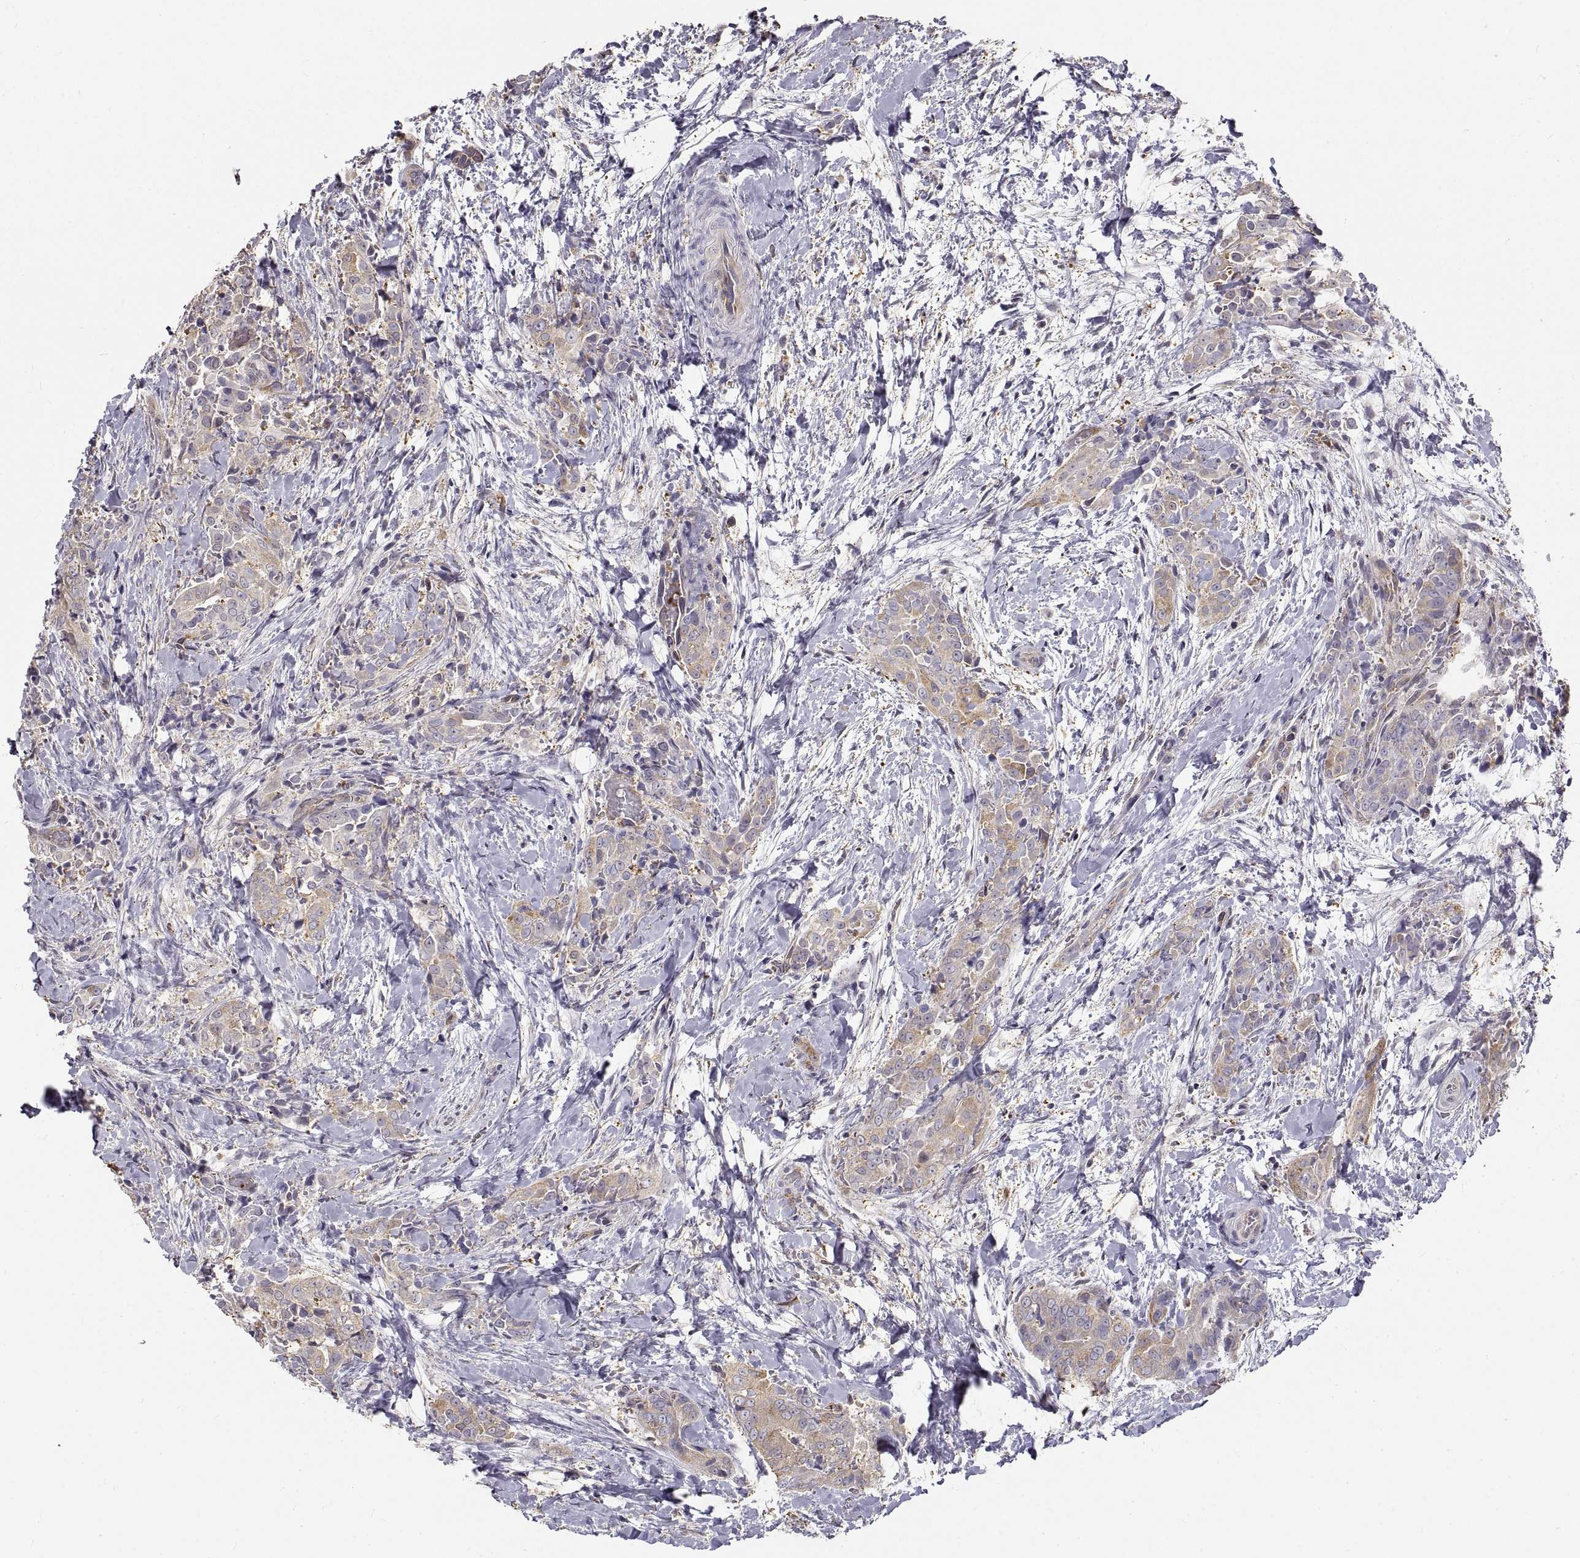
{"staining": {"intensity": "moderate", "quantity": "<25%", "location": "cytoplasmic/membranous"}, "tissue": "thyroid cancer", "cell_type": "Tumor cells", "image_type": "cancer", "snomed": [{"axis": "morphology", "description": "Papillary adenocarcinoma, NOS"}, {"axis": "topography", "description": "Thyroid gland"}], "caption": "This histopathology image shows IHC staining of papillary adenocarcinoma (thyroid), with low moderate cytoplasmic/membranous staining in about <25% of tumor cells.", "gene": "HSP90AB1", "patient": {"sex": "male", "age": 61}}